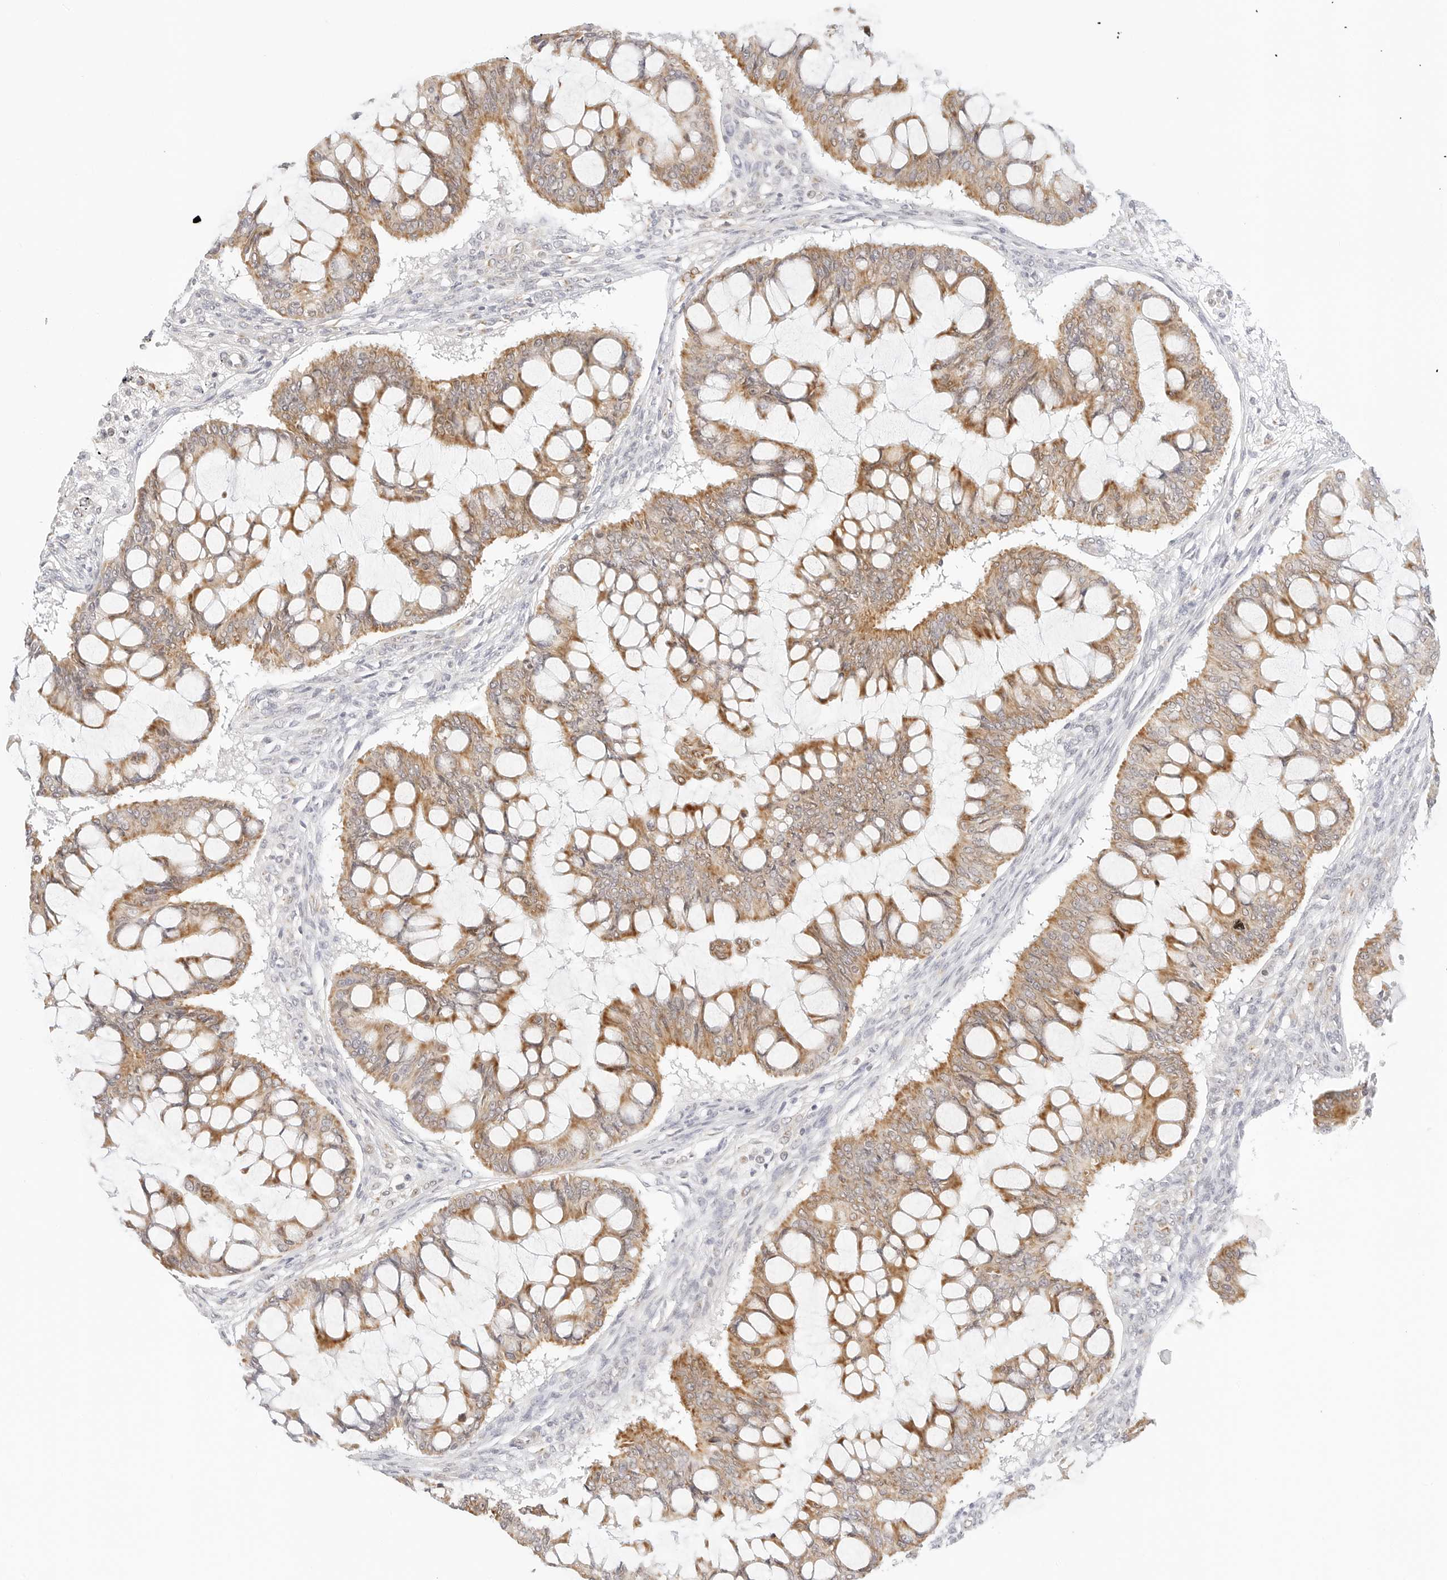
{"staining": {"intensity": "moderate", "quantity": ">75%", "location": "cytoplasmic/membranous"}, "tissue": "ovarian cancer", "cell_type": "Tumor cells", "image_type": "cancer", "snomed": [{"axis": "morphology", "description": "Cystadenocarcinoma, mucinous, NOS"}, {"axis": "topography", "description": "Ovary"}], "caption": "Ovarian cancer stained for a protein (brown) exhibits moderate cytoplasmic/membranous positive positivity in approximately >75% of tumor cells.", "gene": "FH", "patient": {"sex": "female", "age": 73}}